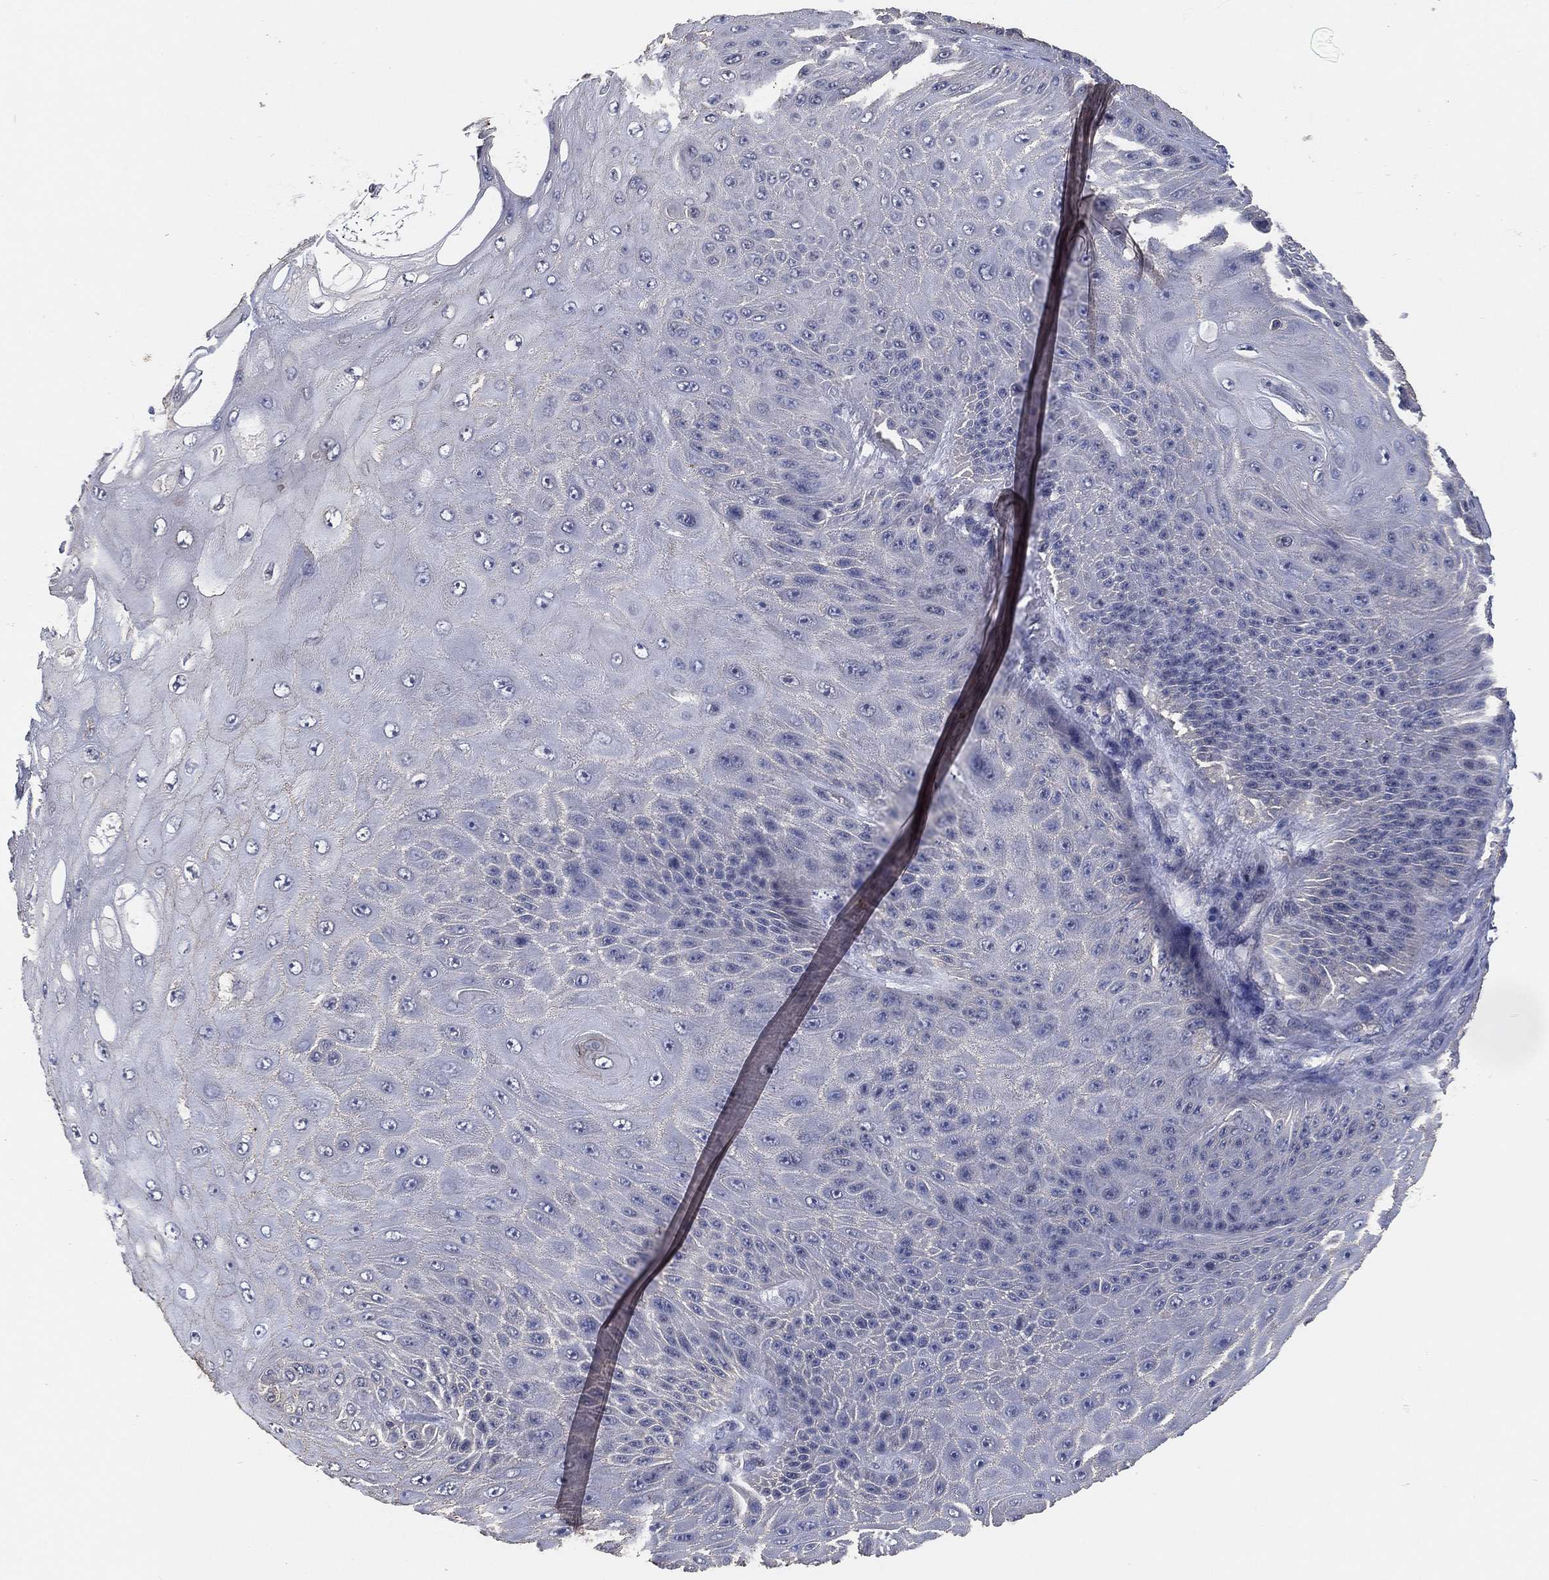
{"staining": {"intensity": "negative", "quantity": "none", "location": "none"}, "tissue": "skin cancer", "cell_type": "Tumor cells", "image_type": "cancer", "snomed": [{"axis": "morphology", "description": "Squamous cell carcinoma, NOS"}, {"axis": "topography", "description": "Skin"}], "caption": "There is no significant expression in tumor cells of skin cancer (squamous cell carcinoma).", "gene": "KLK5", "patient": {"sex": "male", "age": 62}}